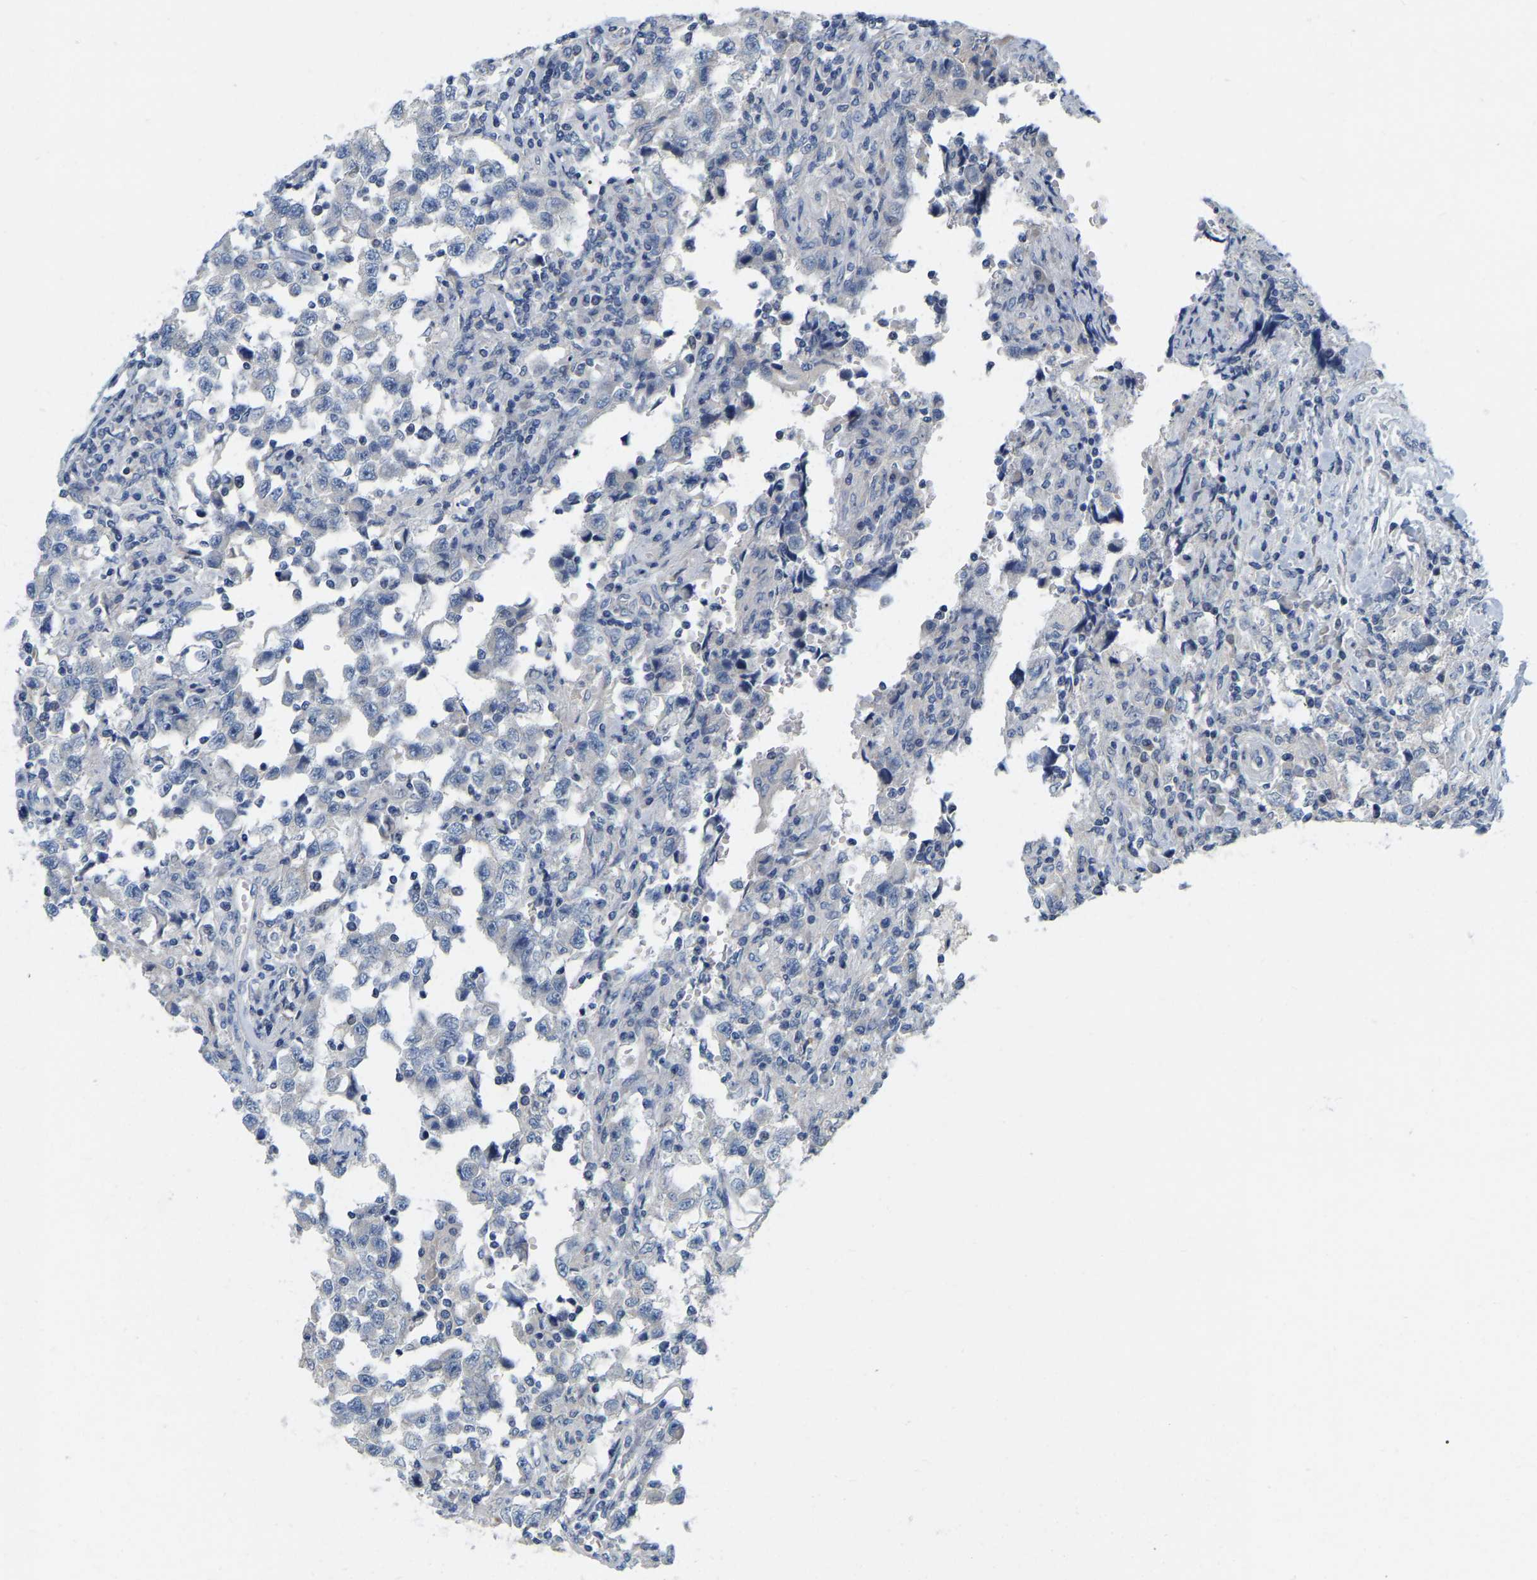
{"staining": {"intensity": "negative", "quantity": "none", "location": "none"}, "tissue": "testis cancer", "cell_type": "Tumor cells", "image_type": "cancer", "snomed": [{"axis": "morphology", "description": "Carcinoma, Embryonal, NOS"}, {"axis": "topography", "description": "Testis"}], "caption": "Immunohistochemical staining of human testis cancer (embryonal carcinoma) displays no significant positivity in tumor cells.", "gene": "WIPI2", "patient": {"sex": "male", "age": 21}}